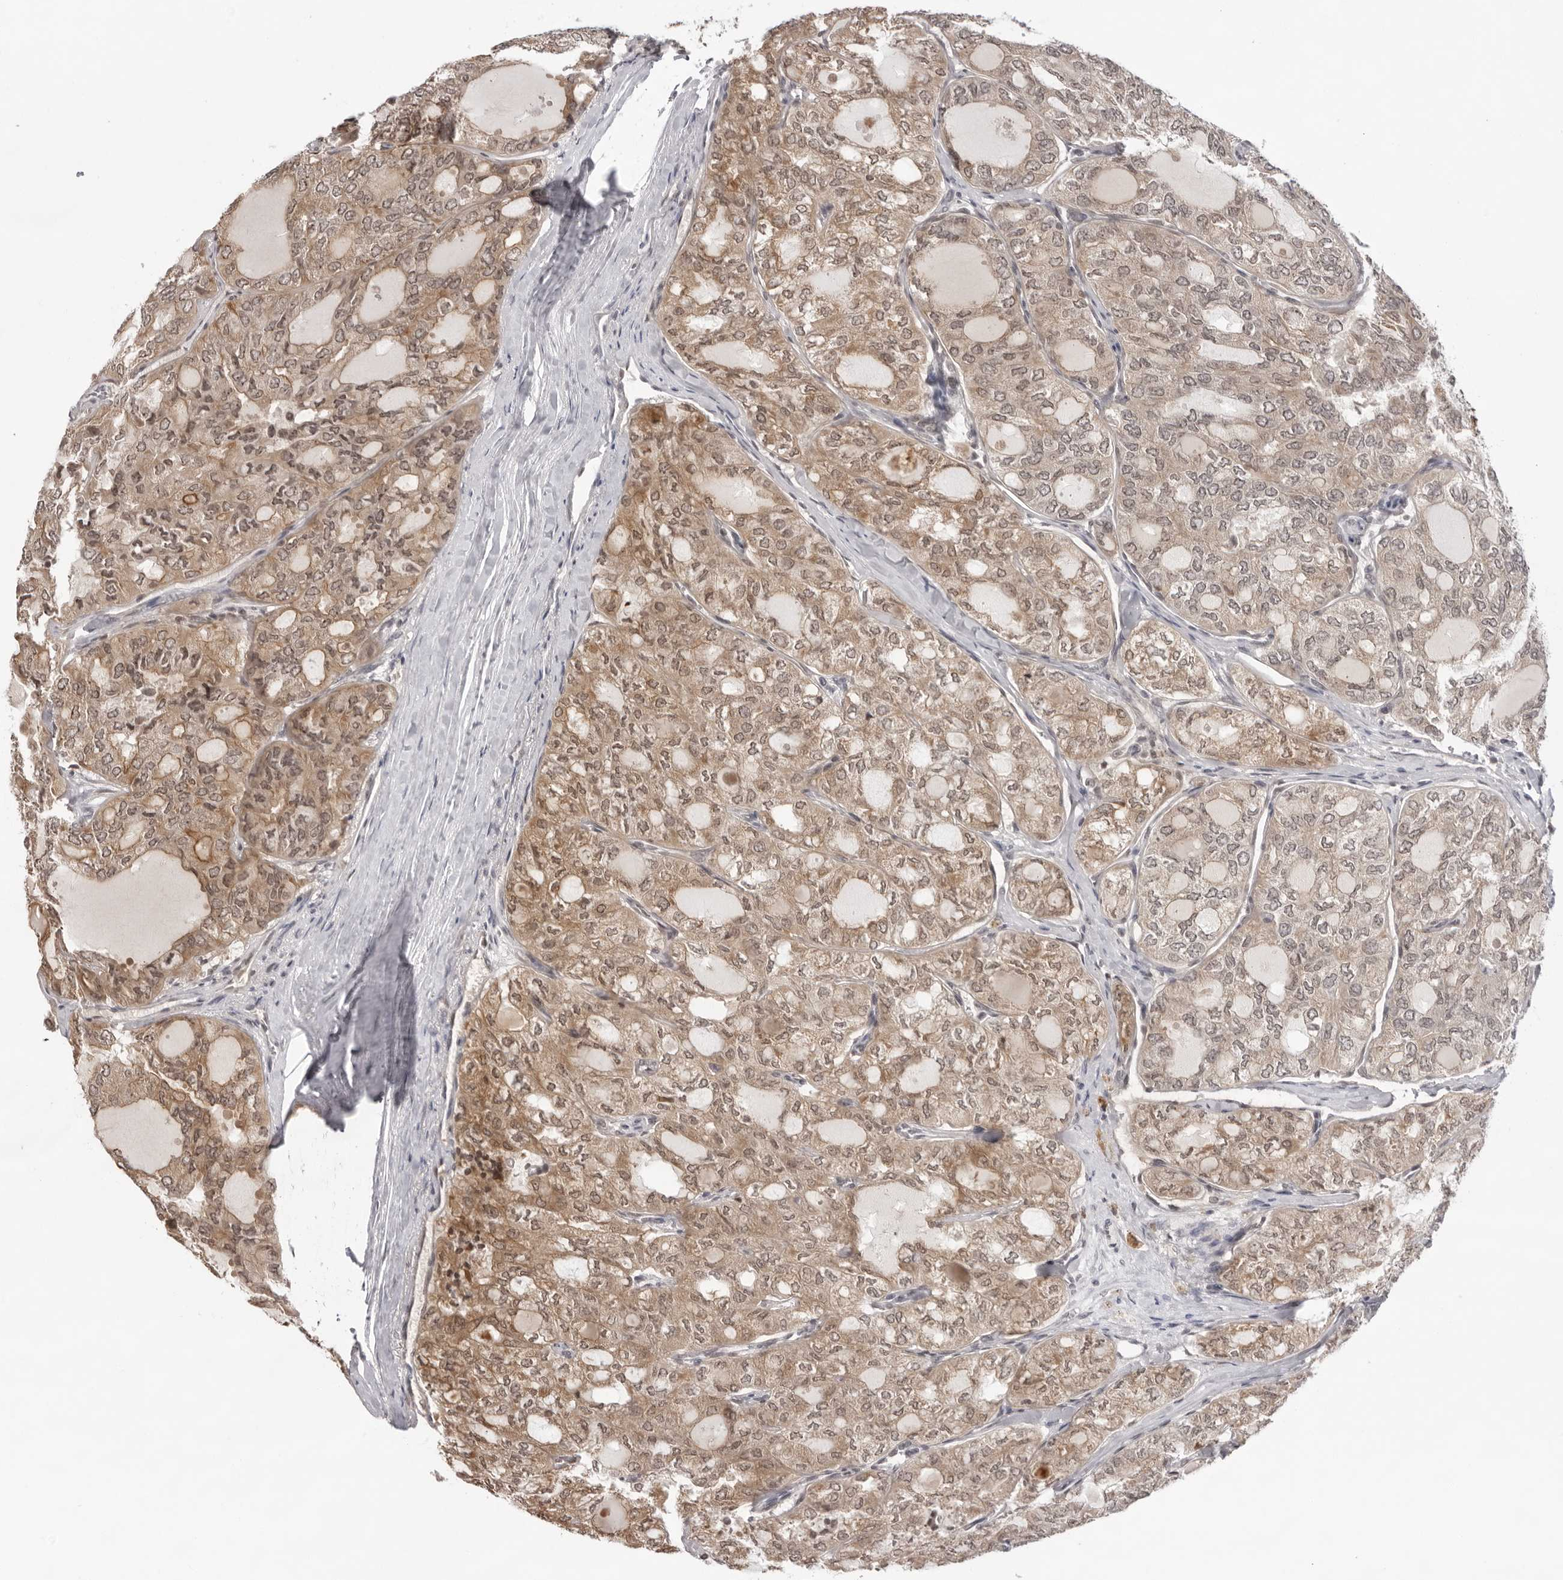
{"staining": {"intensity": "moderate", "quantity": ">75%", "location": "cytoplasmic/membranous,nuclear"}, "tissue": "thyroid cancer", "cell_type": "Tumor cells", "image_type": "cancer", "snomed": [{"axis": "morphology", "description": "Follicular adenoma carcinoma, NOS"}, {"axis": "topography", "description": "Thyroid gland"}], "caption": "Immunohistochemical staining of human thyroid follicular adenoma carcinoma demonstrates medium levels of moderate cytoplasmic/membranous and nuclear protein staining in approximately >75% of tumor cells.", "gene": "EXOSC10", "patient": {"sex": "male", "age": 75}}